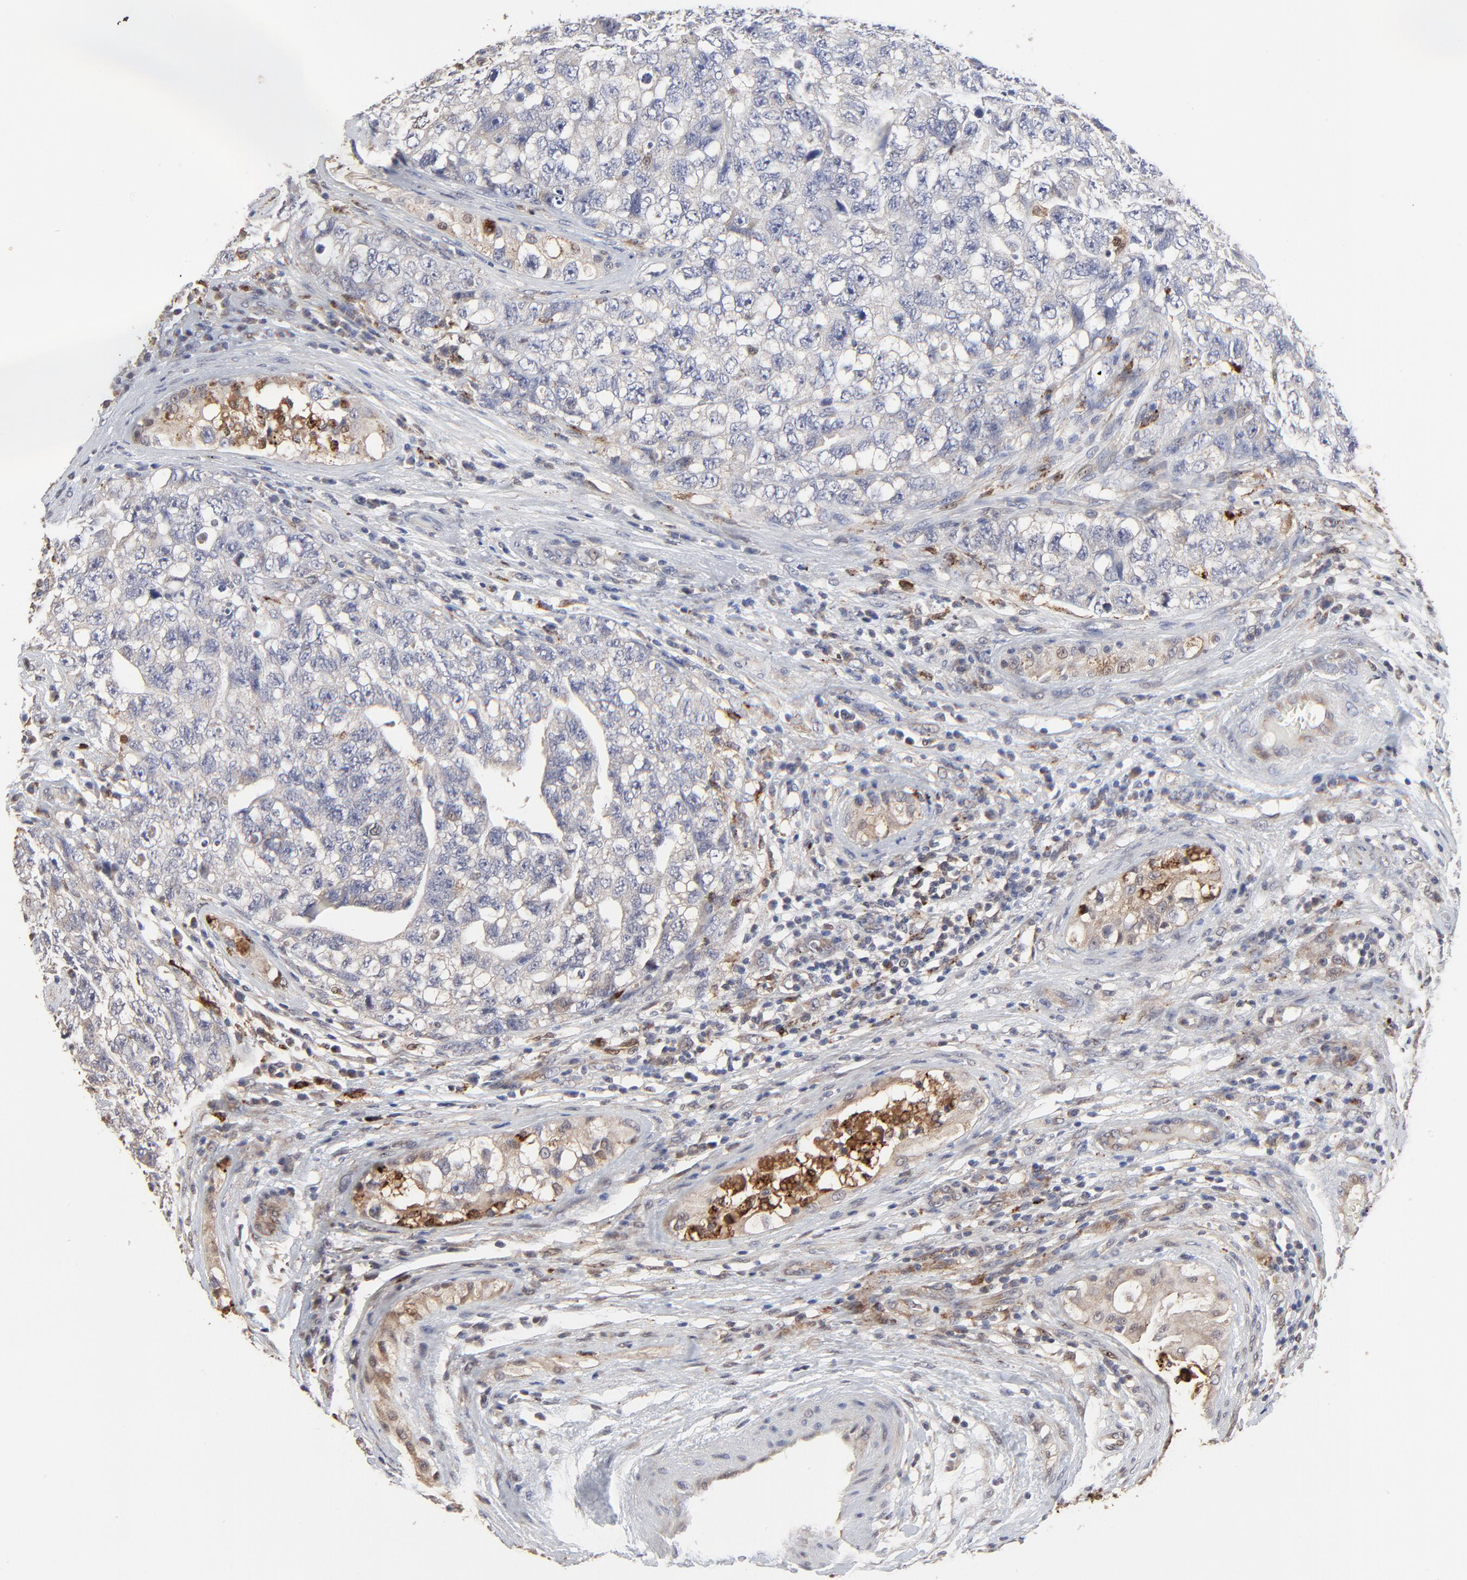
{"staining": {"intensity": "weak", "quantity": "<25%", "location": "cytoplasmic/membranous"}, "tissue": "testis cancer", "cell_type": "Tumor cells", "image_type": "cancer", "snomed": [{"axis": "morphology", "description": "Carcinoma, Embryonal, NOS"}, {"axis": "topography", "description": "Testis"}], "caption": "Tumor cells show no significant positivity in testis embryonal carcinoma.", "gene": "LGALS3", "patient": {"sex": "male", "age": 31}}